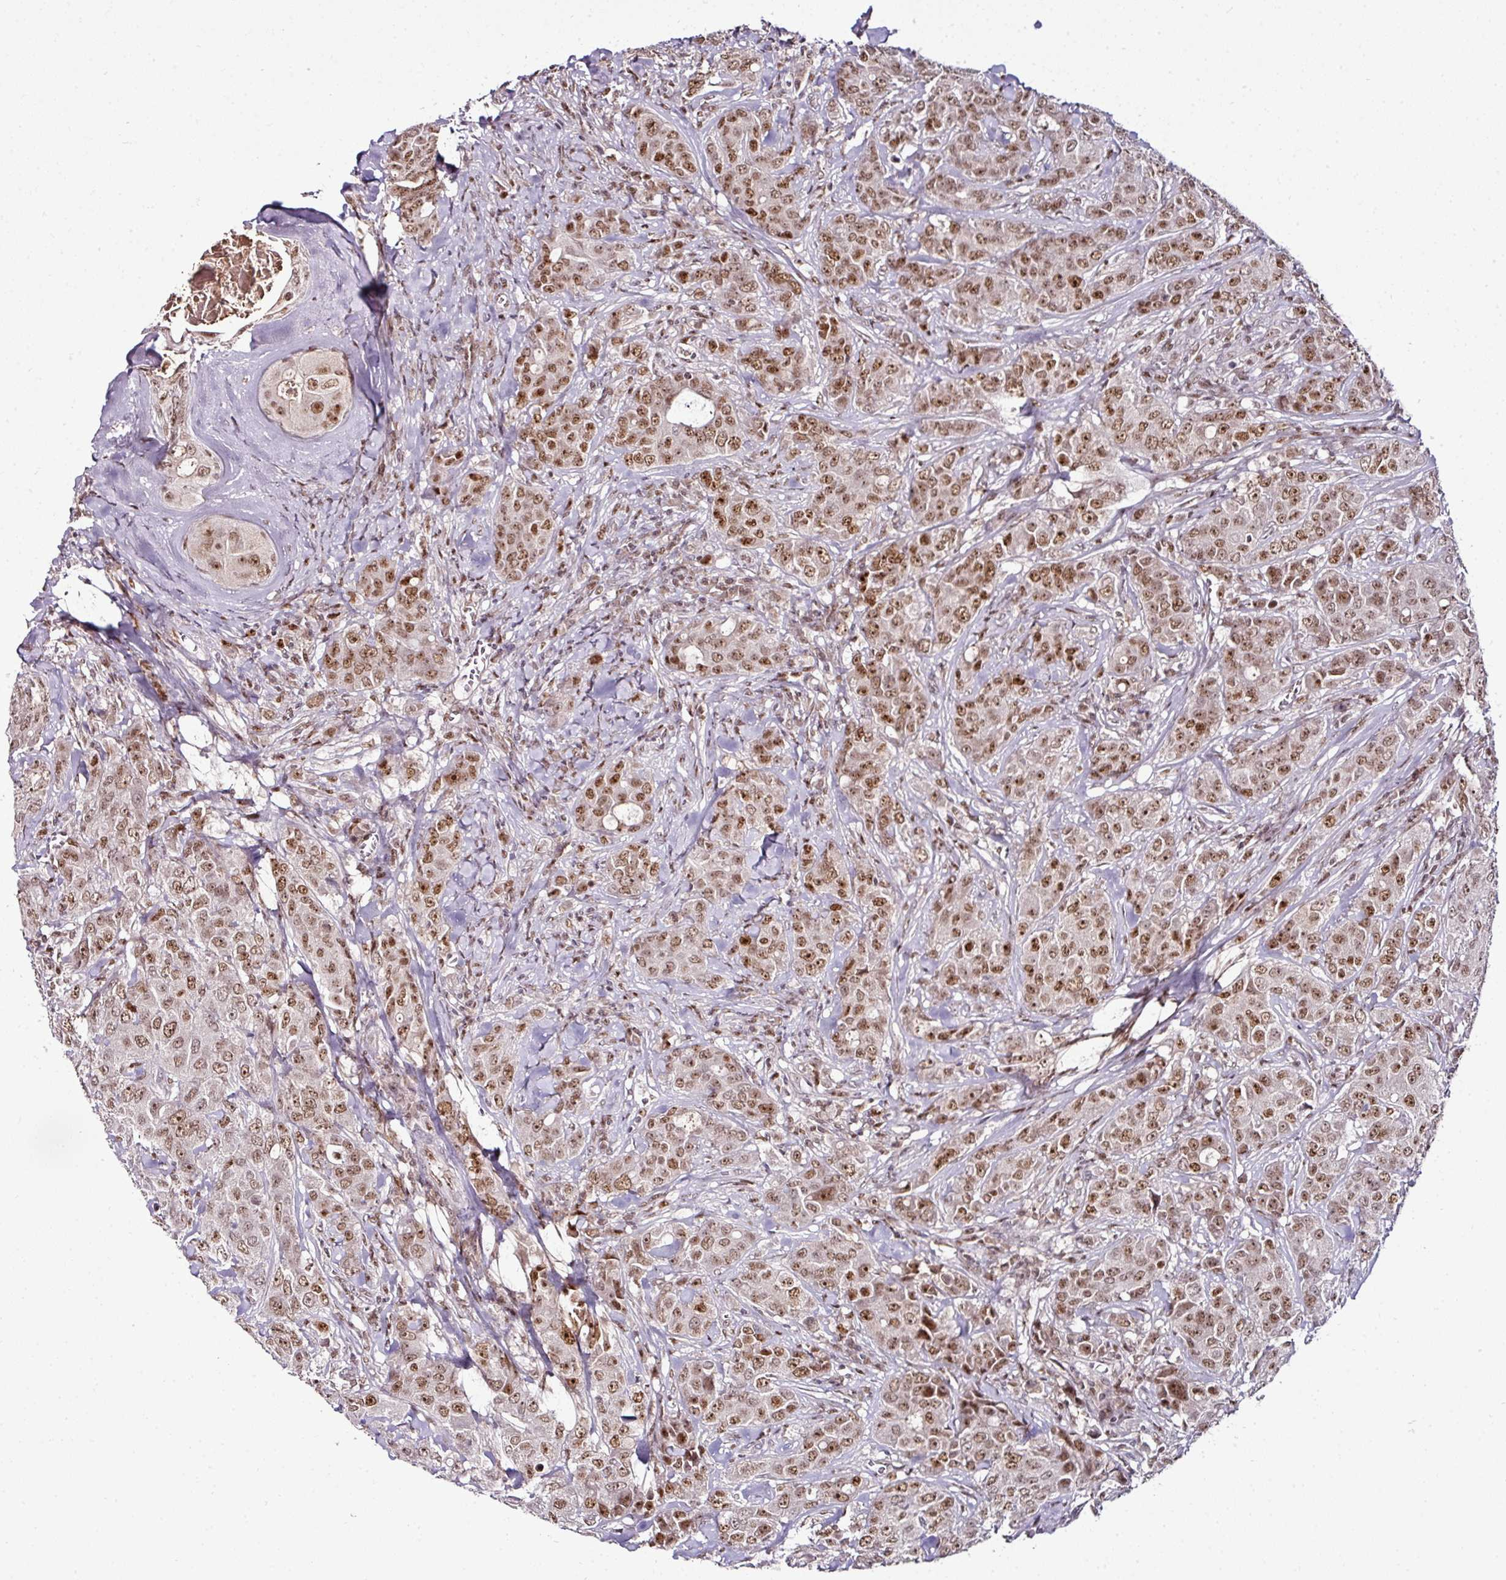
{"staining": {"intensity": "moderate", "quantity": ">75%", "location": "nuclear"}, "tissue": "breast cancer", "cell_type": "Tumor cells", "image_type": "cancer", "snomed": [{"axis": "morphology", "description": "Duct carcinoma"}, {"axis": "topography", "description": "Breast"}], "caption": "Protein expression analysis of human breast cancer (invasive ductal carcinoma) reveals moderate nuclear positivity in approximately >75% of tumor cells.", "gene": "KLF16", "patient": {"sex": "female", "age": 43}}